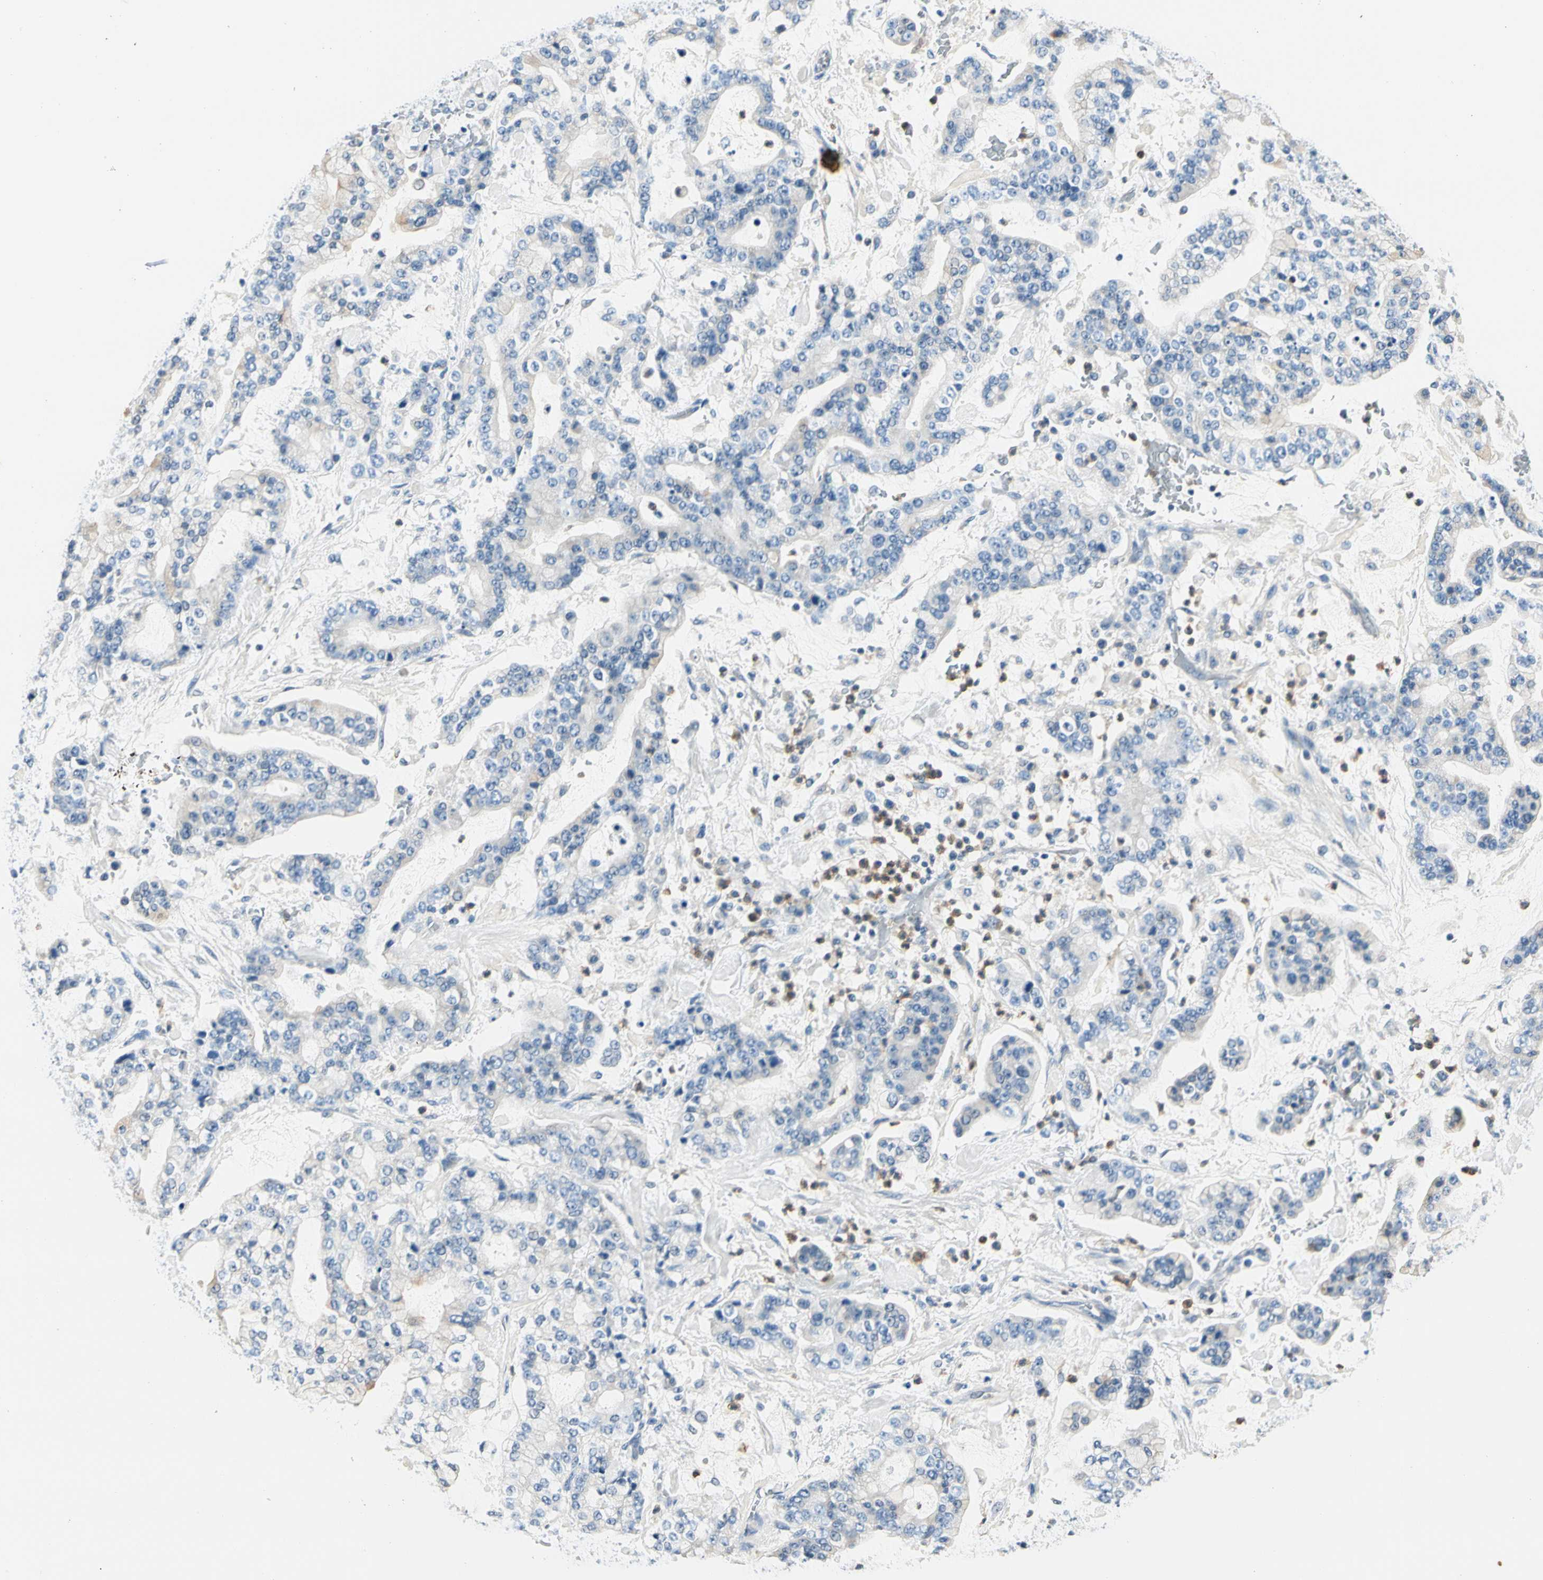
{"staining": {"intensity": "negative", "quantity": "none", "location": "none"}, "tissue": "stomach cancer", "cell_type": "Tumor cells", "image_type": "cancer", "snomed": [{"axis": "morphology", "description": "Normal tissue, NOS"}, {"axis": "morphology", "description": "Adenocarcinoma, NOS"}, {"axis": "topography", "description": "Stomach, upper"}, {"axis": "topography", "description": "Stomach"}], "caption": "This is an immunohistochemistry (IHC) histopathology image of stomach cancer (adenocarcinoma). There is no staining in tumor cells.", "gene": "TGFBR3", "patient": {"sex": "male", "age": 76}}